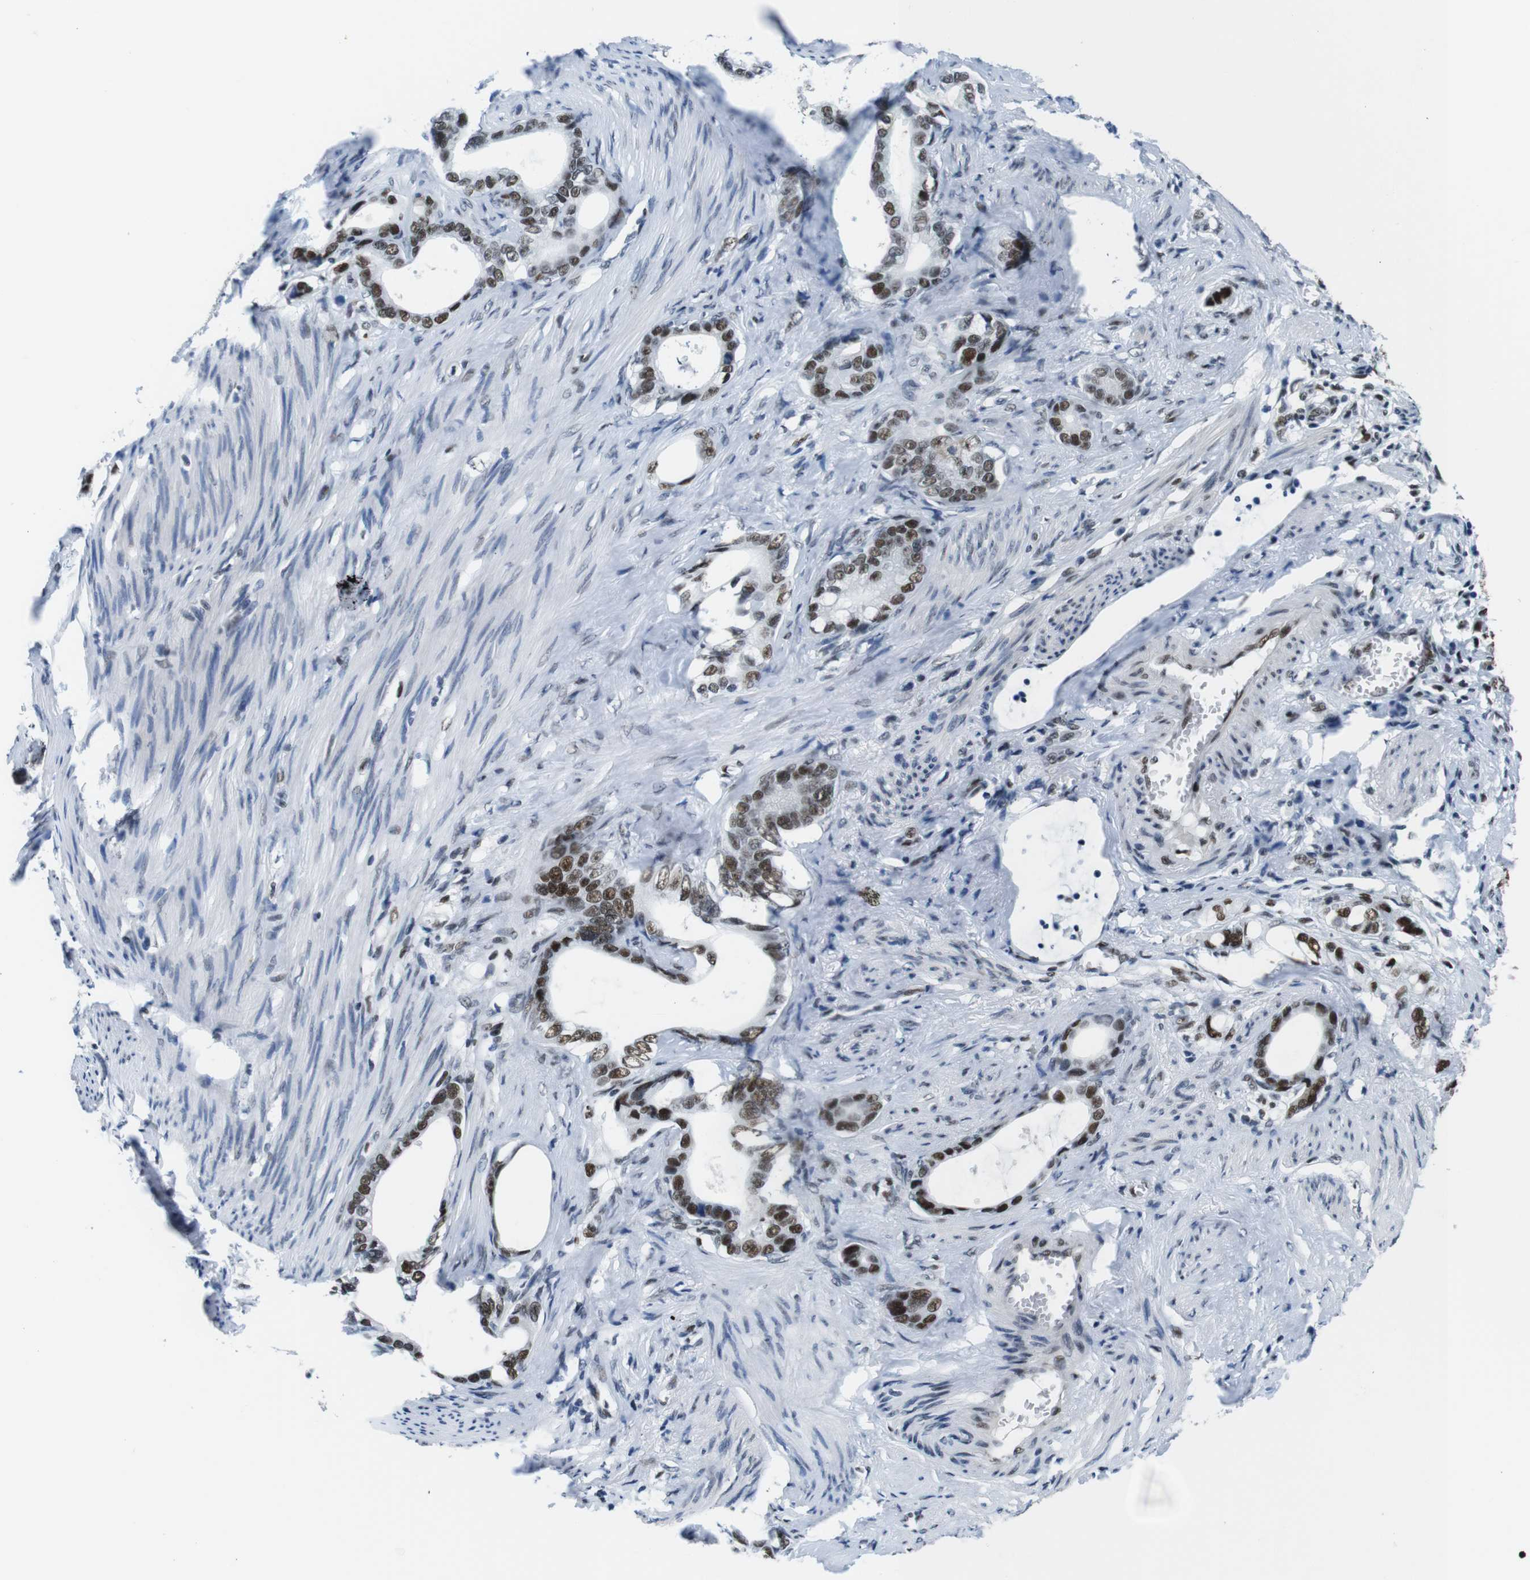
{"staining": {"intensity": "strong", "quantity": ">75%", "location": "nuclear"}, "tissue": "stomach cancer", "cell_type": "Tumor cells", "image_type": "cancer", "snomed": [{"axis": "morphology", "description": "Adenocarcinoma, NOS"}, {"axis": "topography", "description": "Stomach"}], "caption": "The photomicrograph reveals immunohistochemical staining of adenocarcinoma (stomach). There is strong nuclear staining is present in about >75% of tumor cells.", "gene": "PSME3", "patient": {"sex": "female", "age": 75}}